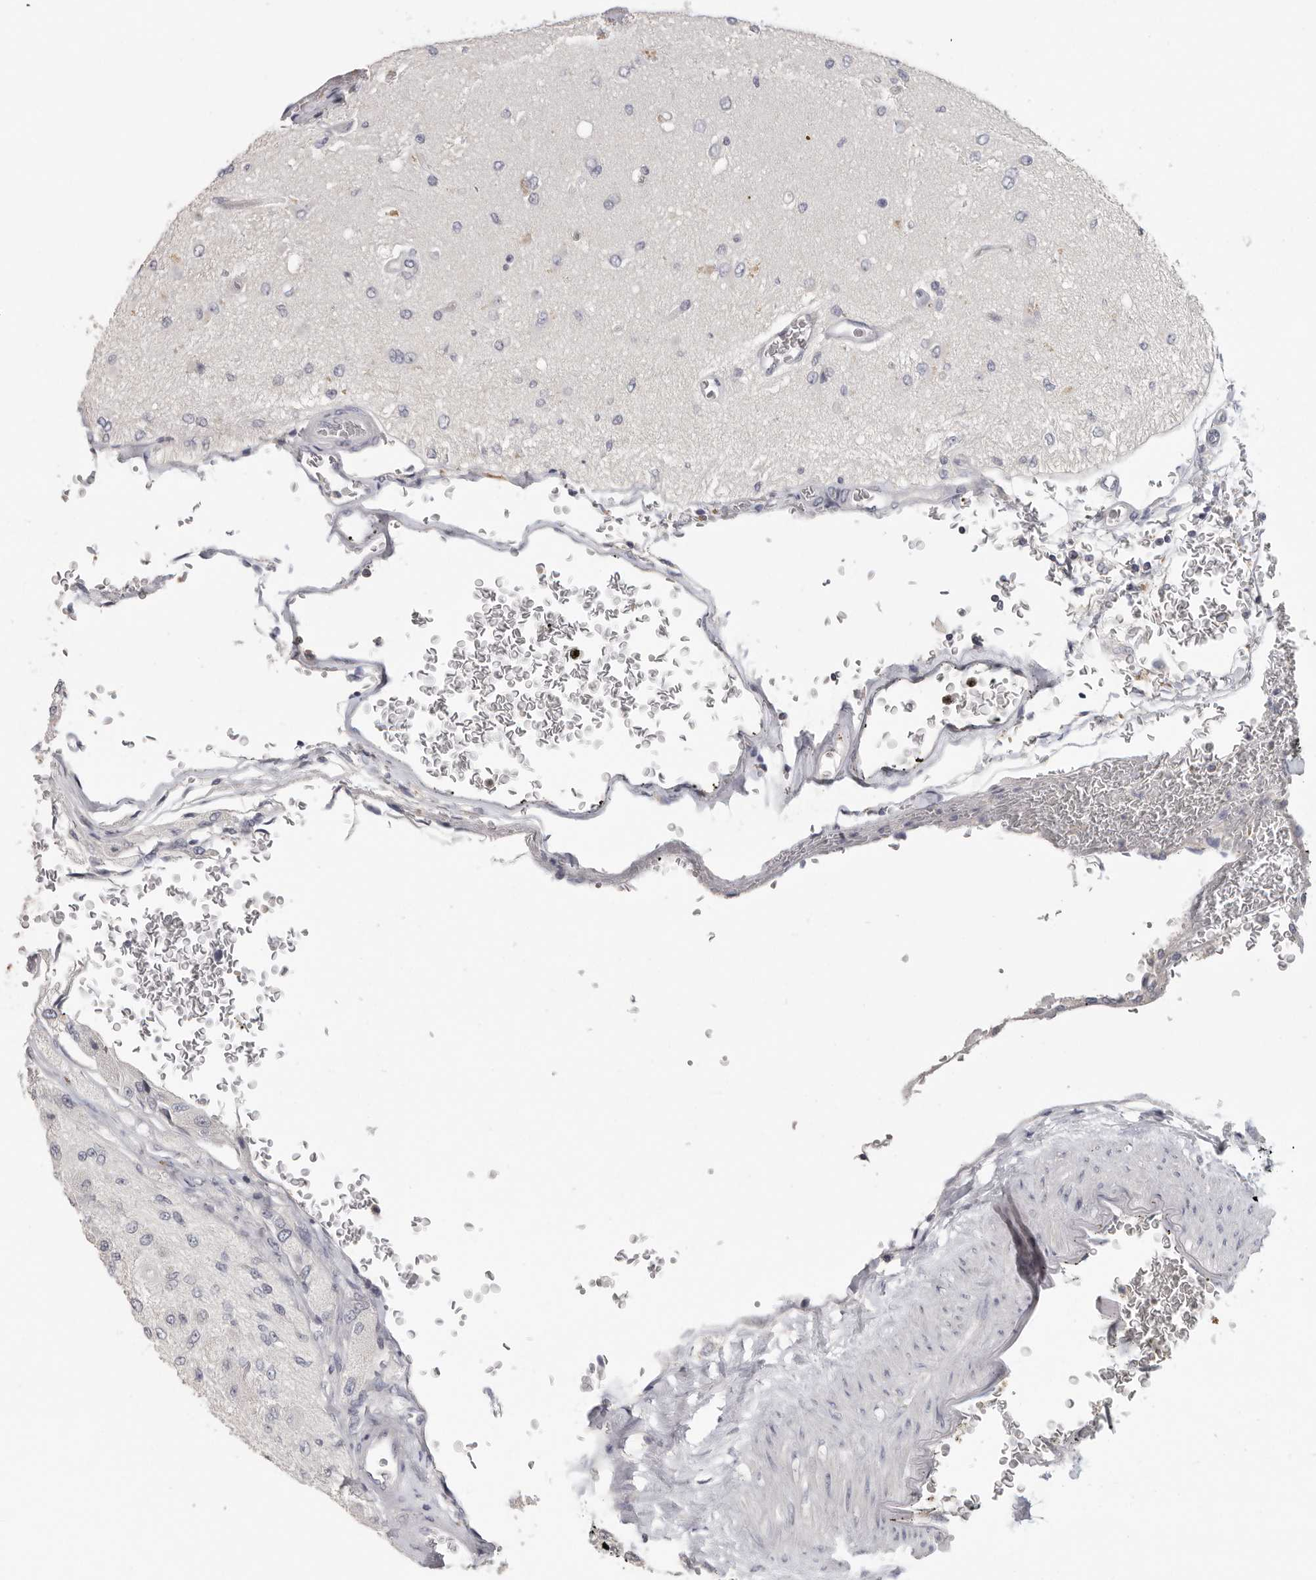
{"staining": {"intensity": "negative", "quantity": "none", "location": "none"}, "tissue": "glioma", "cell_type": "Tumor cells", "image_type": "cancer", "snomed": [{"axis": "morphology", "description": "Normal tissue, NOS"}, {"axis": "morphology", "description": "Glioma, malignant, High grade"}, {"axis": "topography", "description": "Cerebral cortex"}], "caption": "Immunohistochemistry of malignant glioma (high-grade) demonstrates no positivity in tumor cells.", "gene": "DNAJC11", "patient": {"sex": "male", "age": 77}}